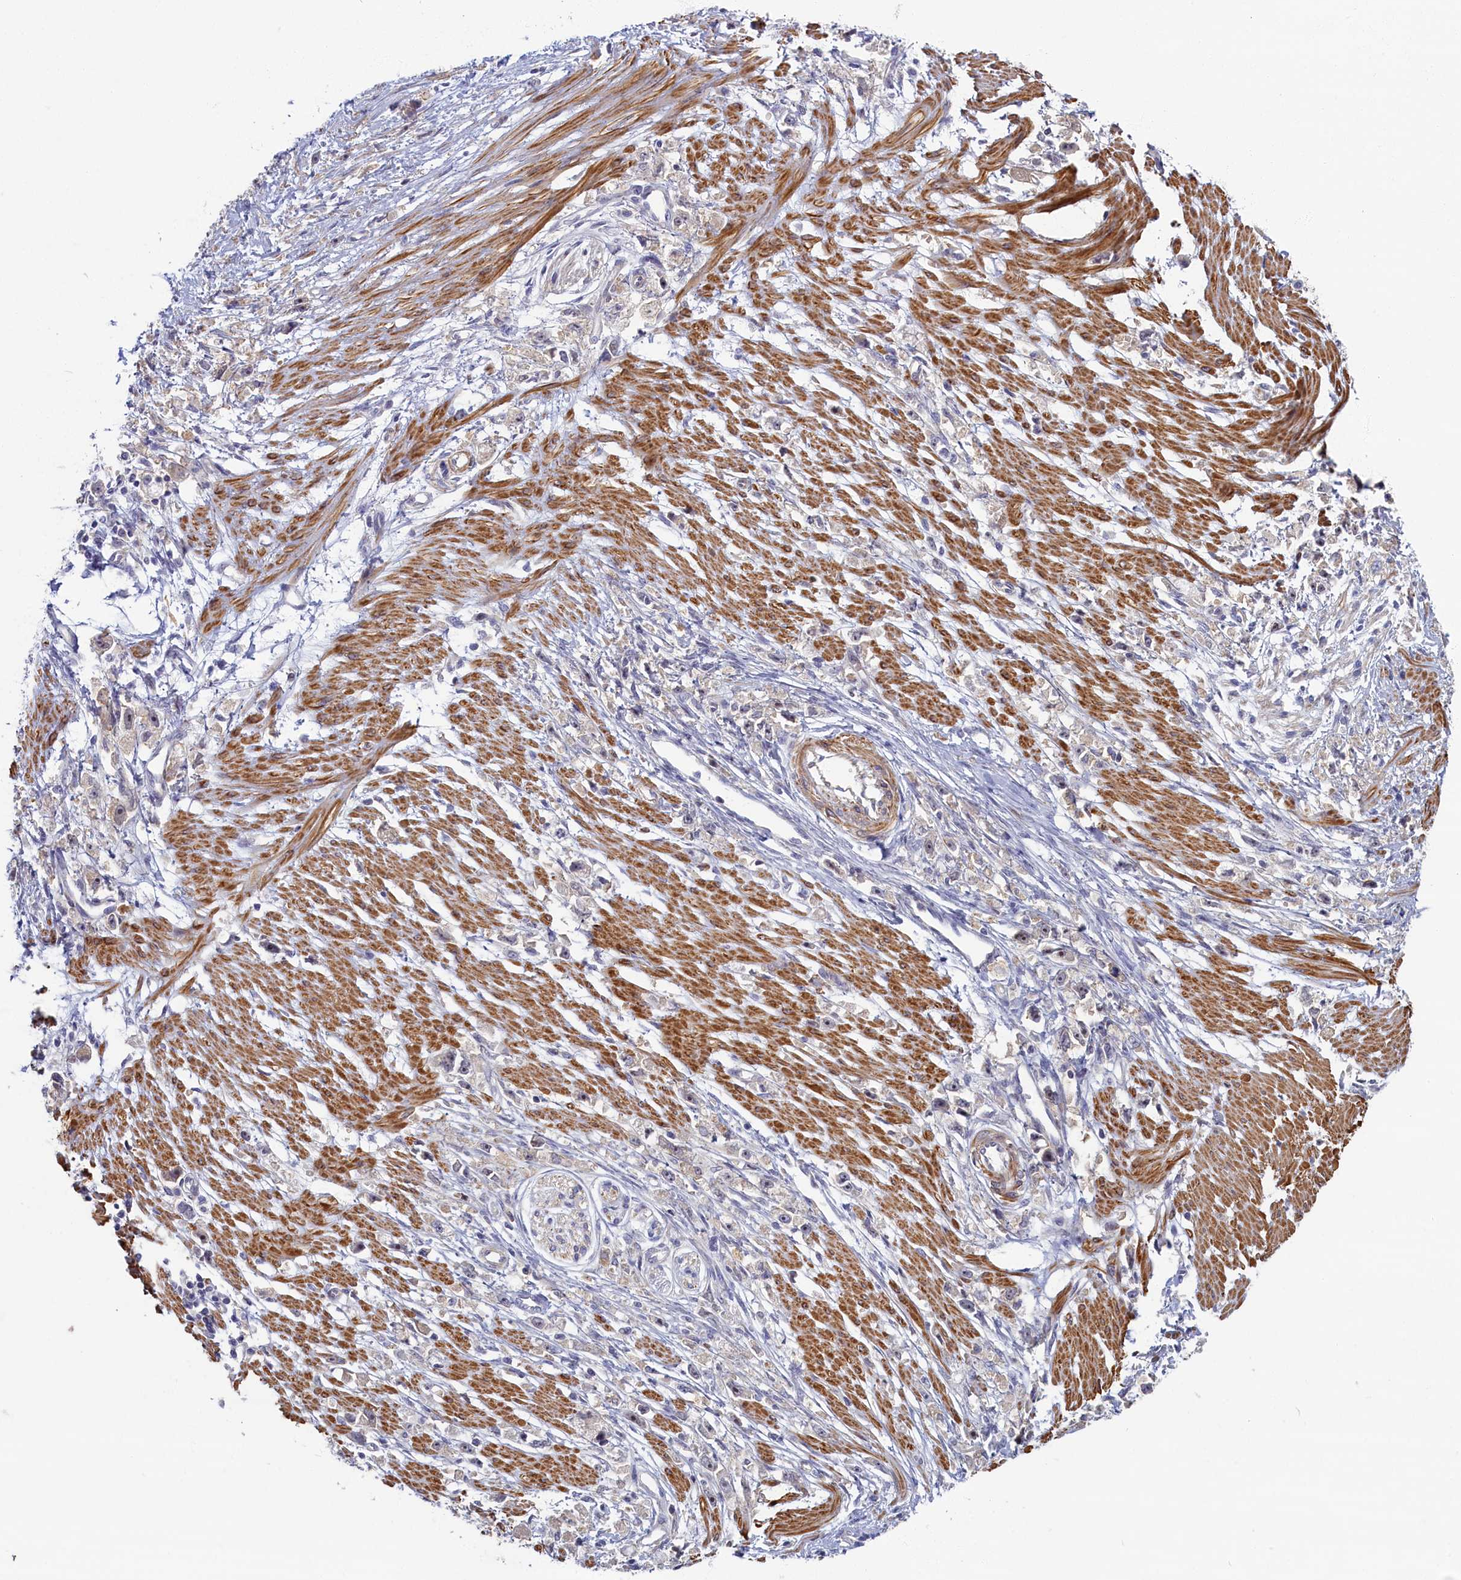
{"staining": {"intensity": "negative", "quantity": "none", "location": "none"}, "tissue": "stomach cancer", "cell_type": "Tumor cells", "image_type": "cancer", "snomed": [{"axis": "morphology", "description": "Adenocarcinoma, NOS"}, {"axis": "topography", "description": "Stomach"}], "caption": "This histopathology image is of stomach adenocarcinoma stained with immunohistochemistry to label a protein in brown with the nuclei are counter-stained blue. There is no expression in tumor cells.", "gene": "TRPM4", "patient": {"sex": "female", "age": 59}}